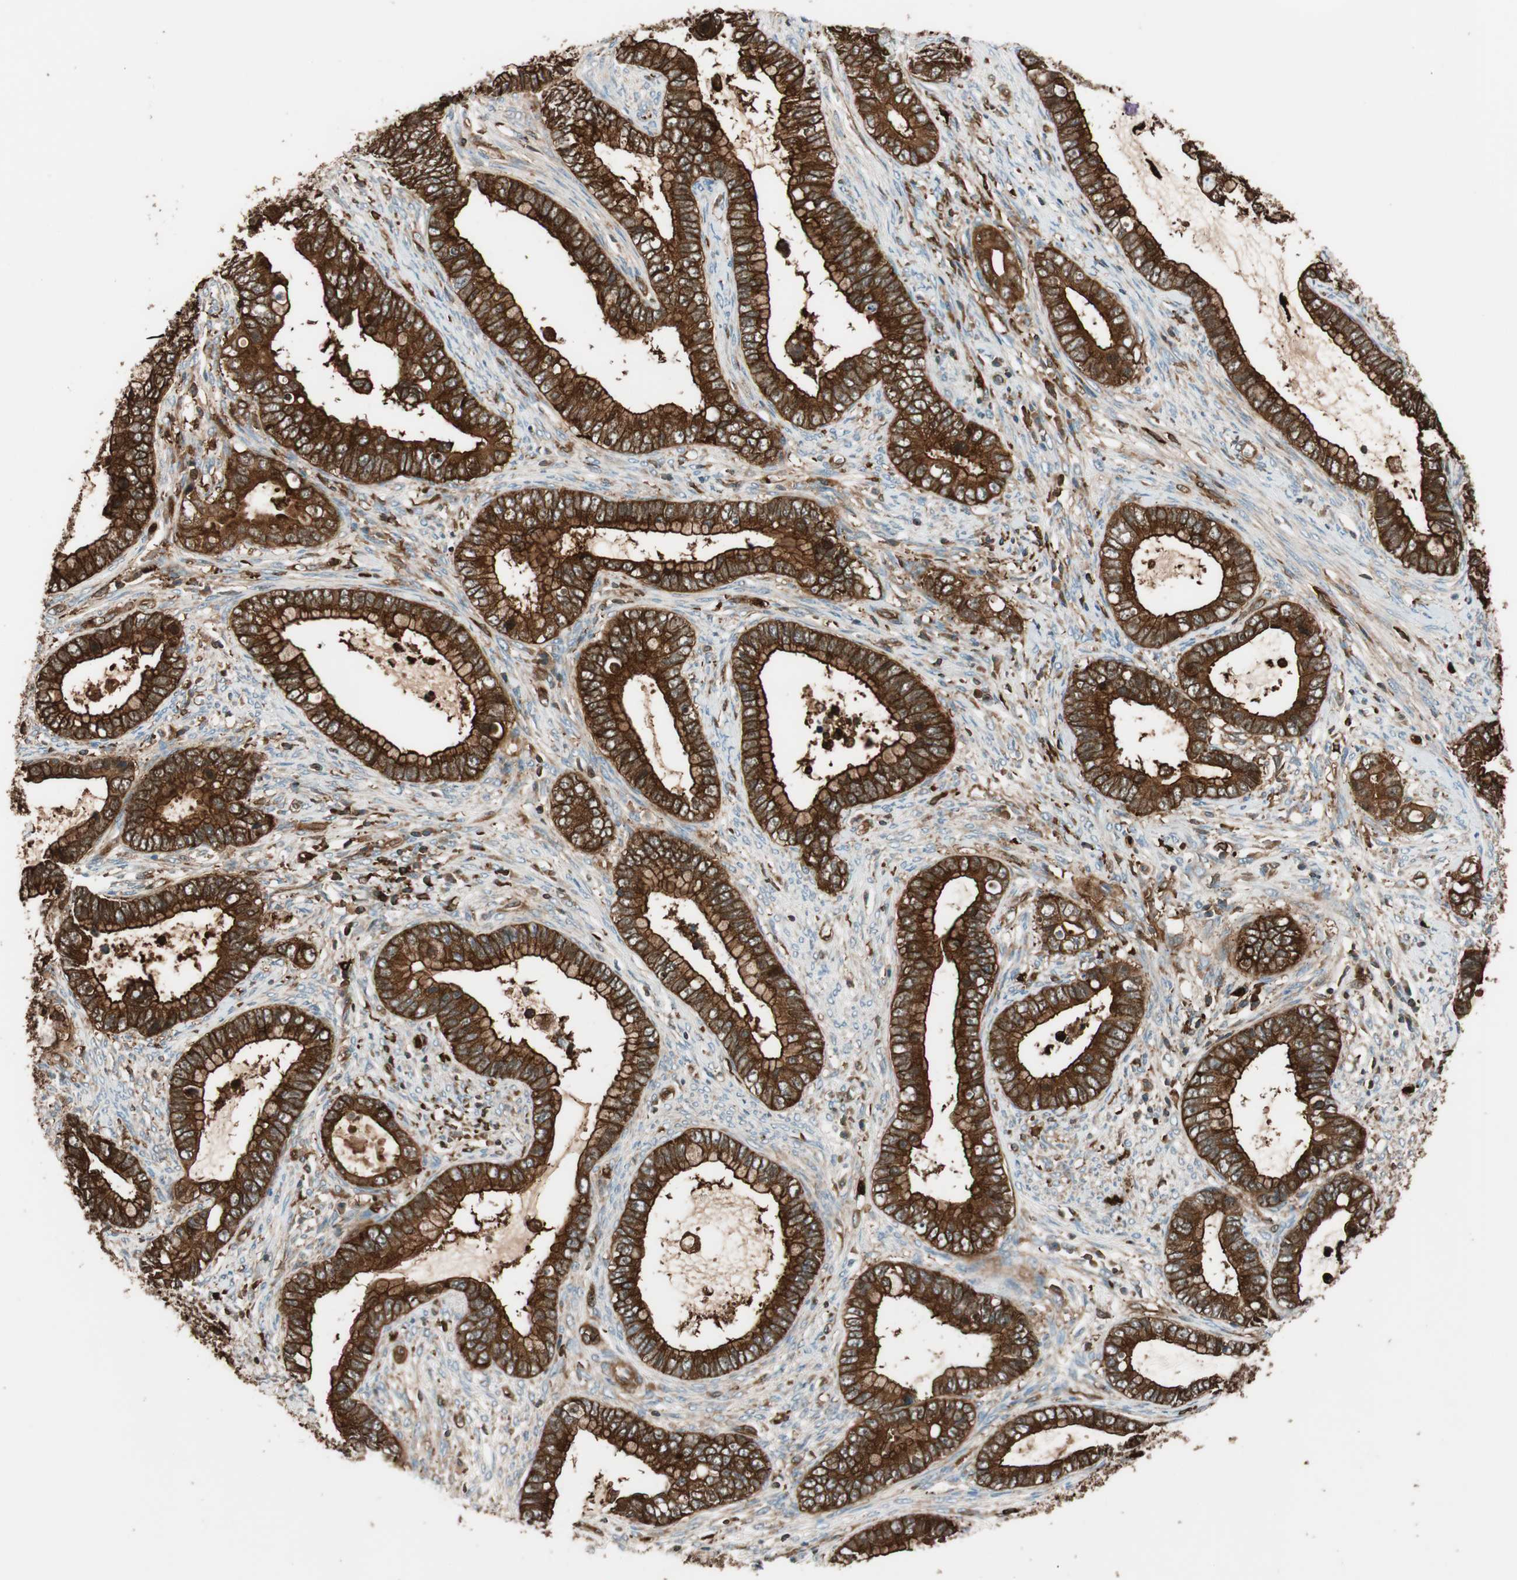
{"staining": {"intensity": "strong", "quantity": ">75%", "location": "cytoplasmic/membranous"}, "tissue": "cervical cancer", "cell_type": "Tumor cells", "image_type": "cancer", "snomed": [{"axis": "morphology", "description": "Adenocarcinoma, NOS"}, {"axis": "topography", "description": "Cervix"}], "caption": "Cervical cancer (adenocarcinoma) stained with a brown dye reveals strong cytoplasmic/membranous positive positivity in approximately >75% of tumor cells.", "gene": "VASP", "patient": {"sex": "female", "age": 44}}